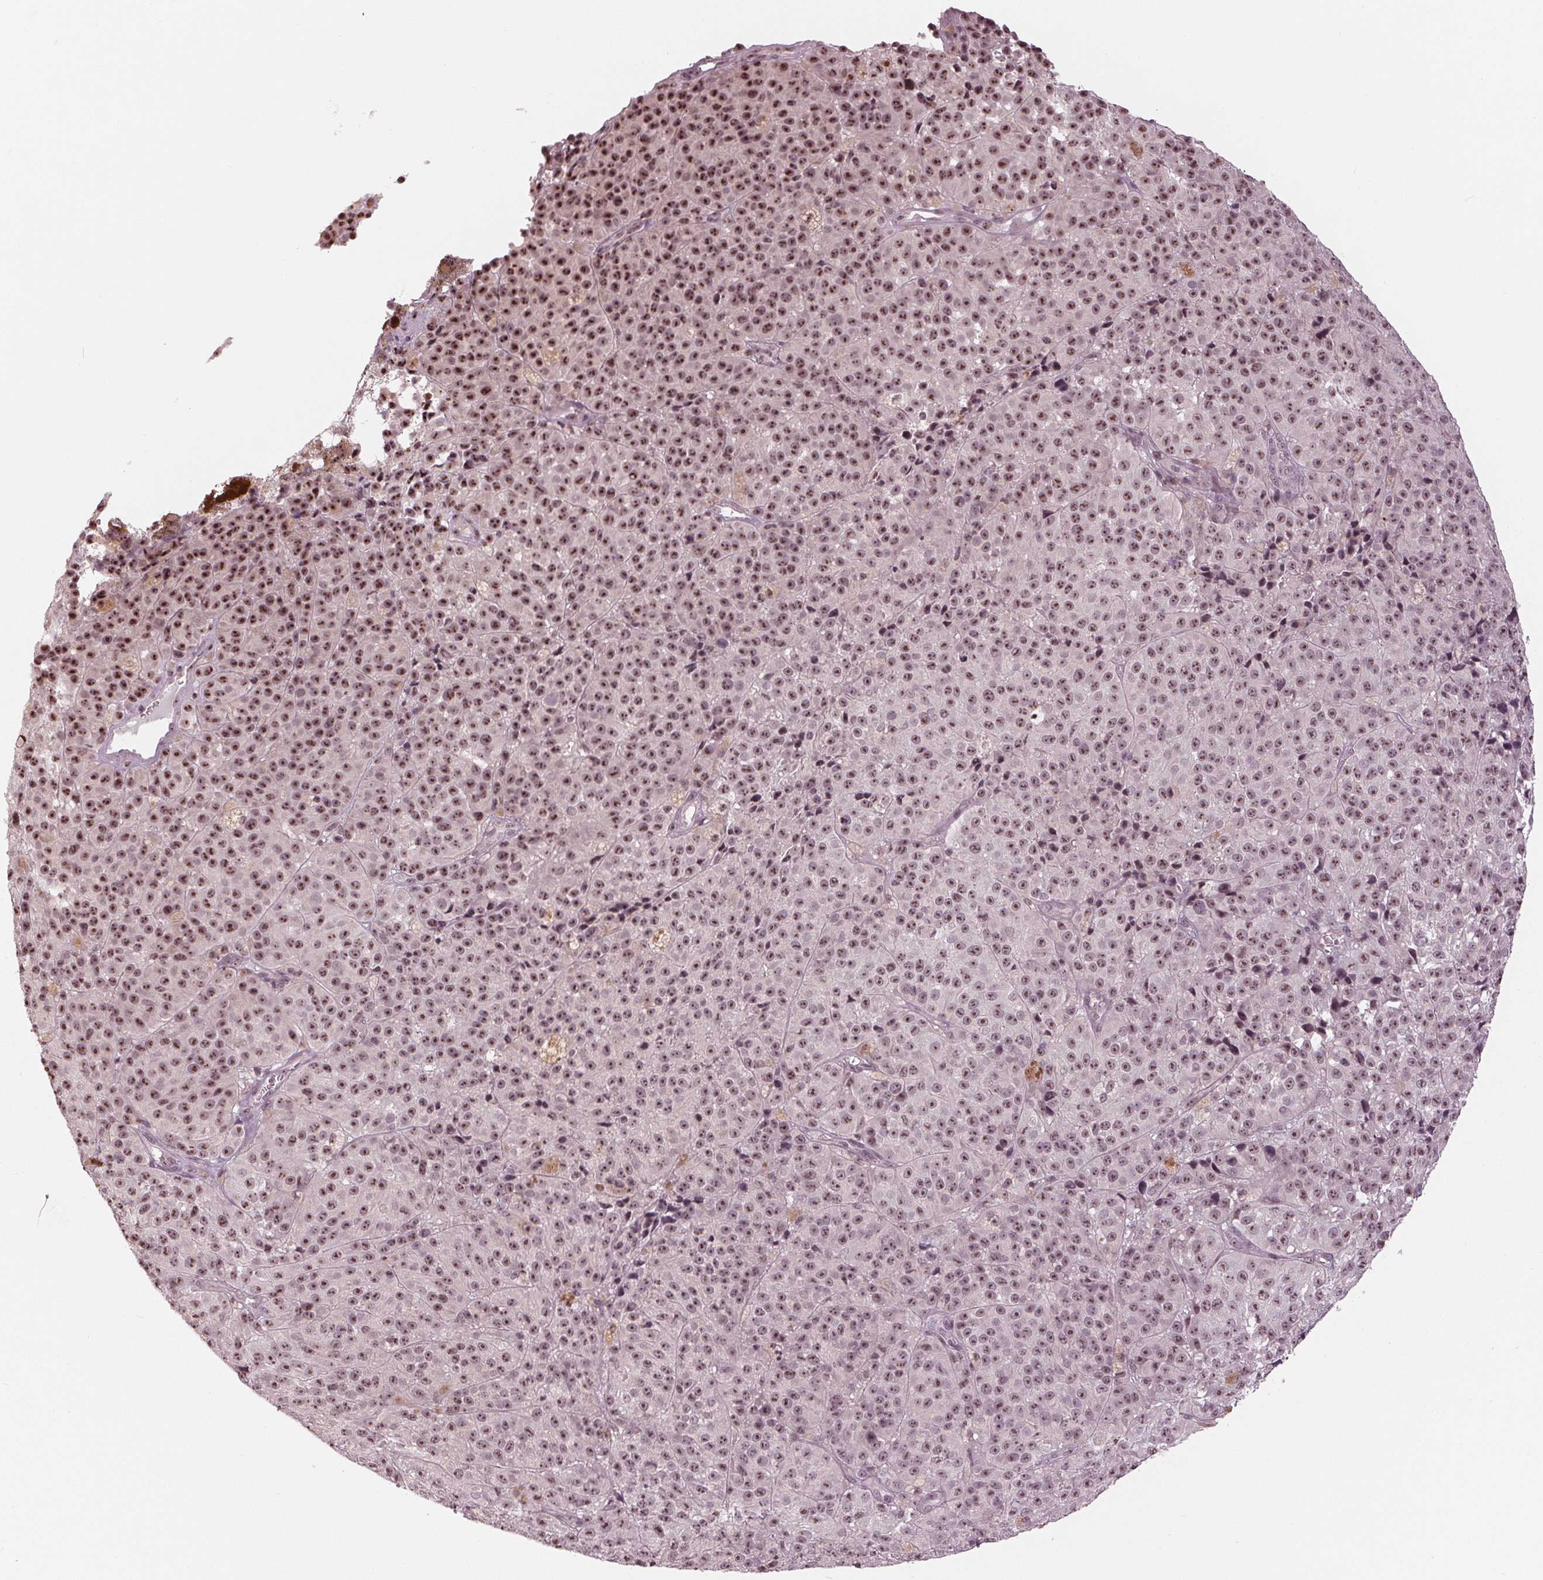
{"staining": {"intensity": "moderate", "quantity": "25%-75%", "location": "nuclear"}, "tissue": "melanoma", "cell_type": "Tumor cells", "image_type": "cancer", "snomed": [{"axis": "morphology", "description": "Malignant melanoma, NOS"}, {"axis": "topography", "description": "Skin"}], "caption": "Protein expression analysis of human malignant melanoma reveals moderate nuclear staining in approximately 25%-75% of tumor cells.", "gene": "SLX4", "patient": {"sex": "female", "age": 58}}